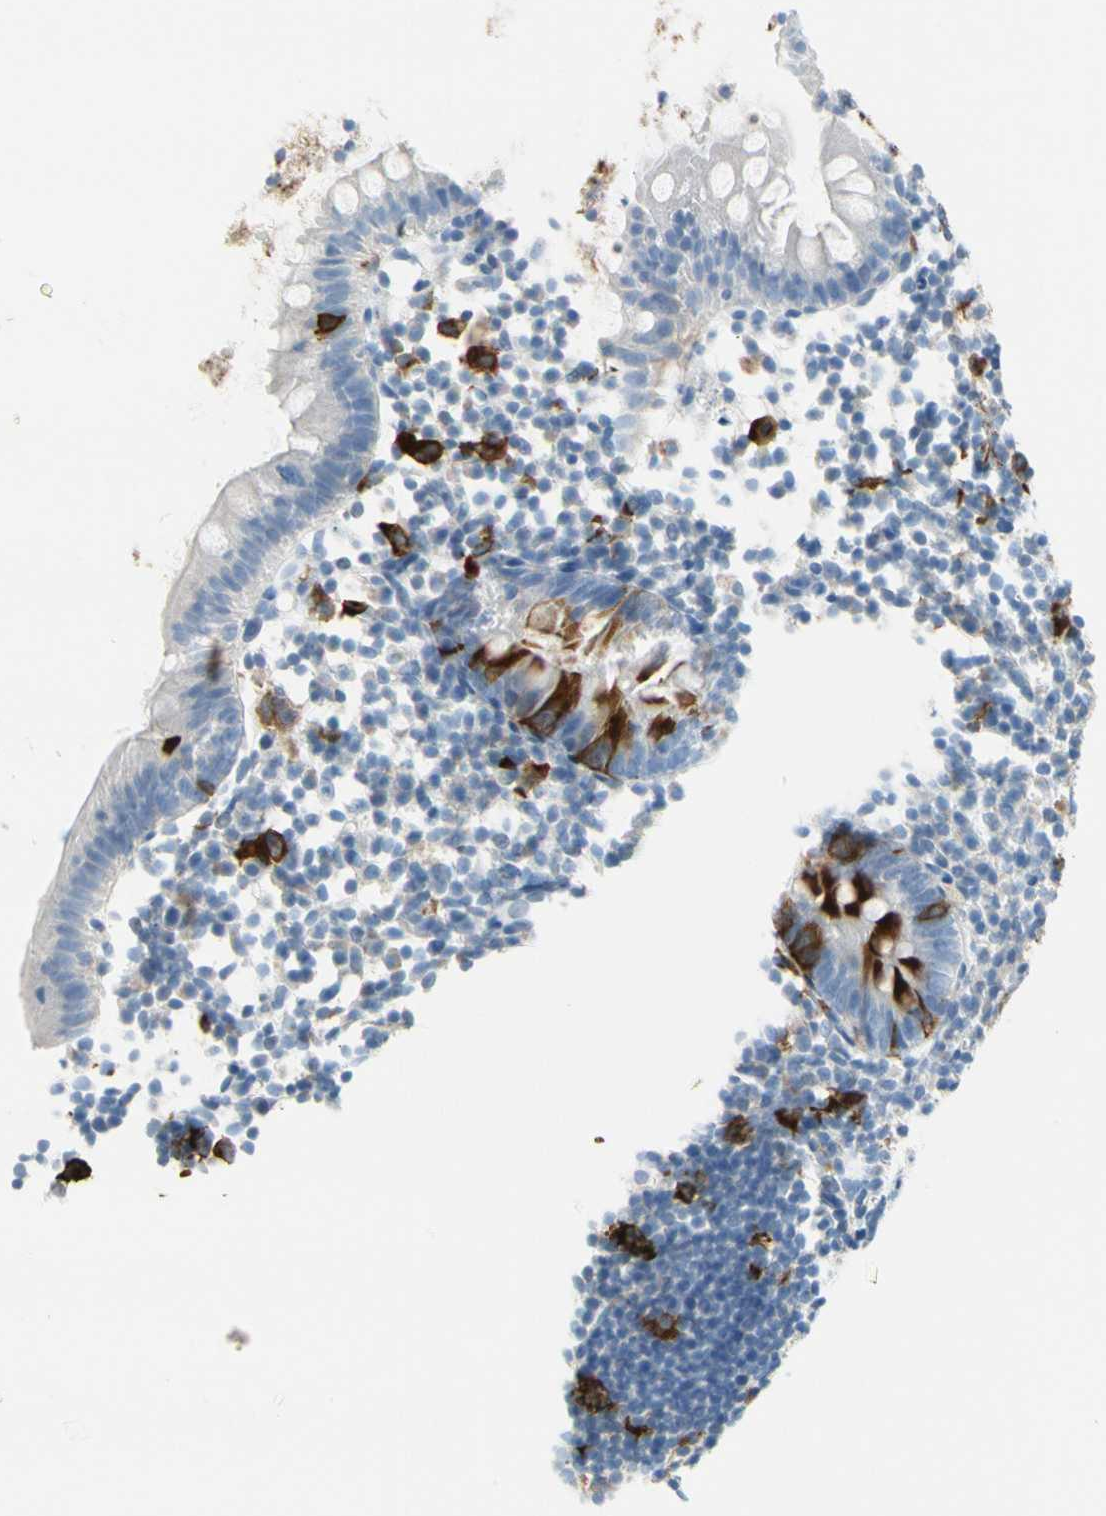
{"staining": {"intensity": "strong", "quantity": "<25%", "location": "cytoplasmic/membranous"}, "tissue": "appendix", "cell_type": "Glandular cells", "image_type": "normal", "snomed": [{"axis": "morphology", "description": "Normal tissue, NOS"}, {"axis": "topography", "description": "Appendix"}], "caption": "Immunohistochemical staining of unremarkable human appendix shows strong cytoplasmic/membranous protein expression in approximately <25% of glandular cells. The staining was performed using DAB, with brown indicating positive protein expression. Nuclei are stained blue with hematoxylin.", "gene": "TACC3", "patient": {"sex": "female", "age": 20}}